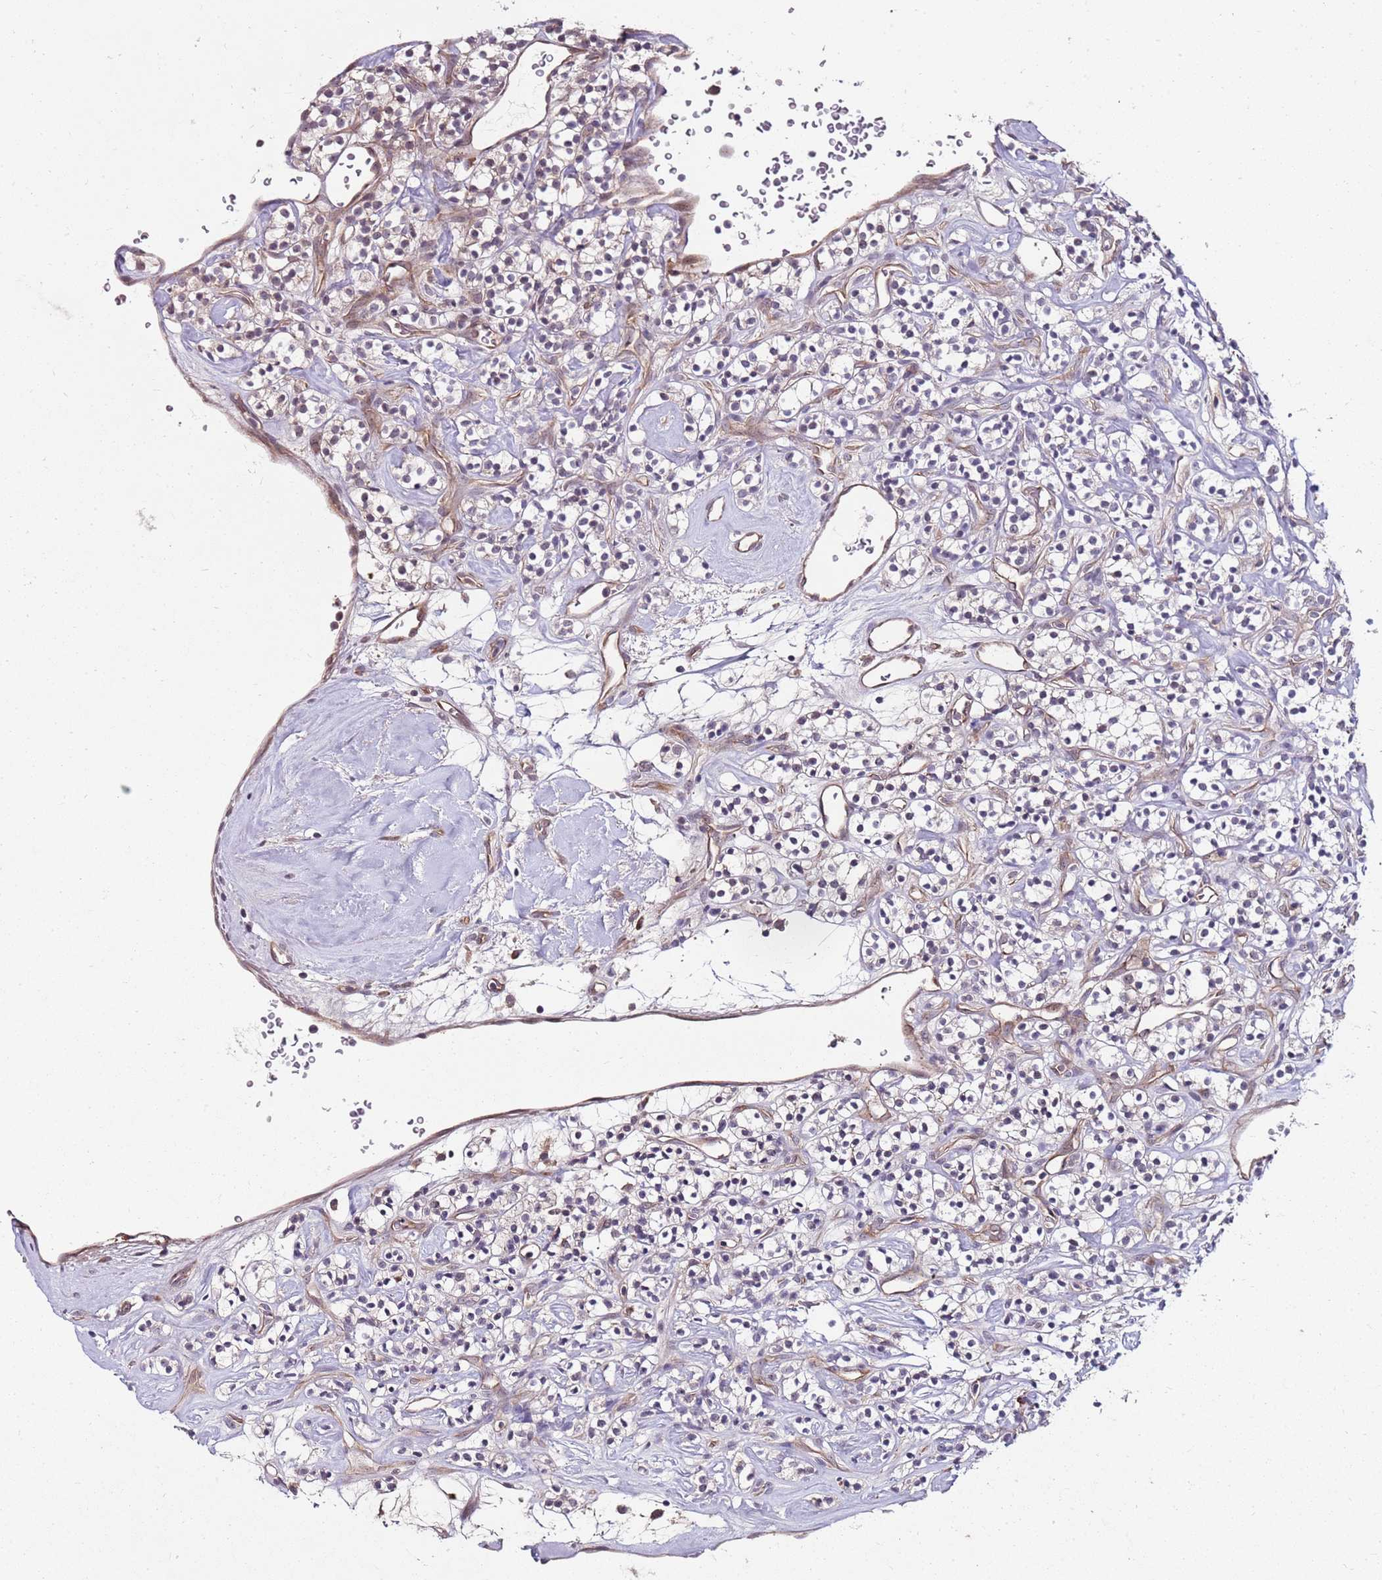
{"staining": {"intensity": "negative", "quantity": "none", "location": "none"}, "tissue": "renal cancer", "cell_type": "Tumor cells", "image_type": "cancer", "snomed": [{"axis": "morphology", "description": "Adenocarcinoma, NOS"}, {"axis": "topography", "description": "Kidney"}], "caption": "High magnification brightfield microscopy of adenocarcinoma (renal) stained with DAB (brown) and counterstained with hematoxylin (blue): tumor cells show no significant positivity.", "gene": "FBXL22", "patient": {"sex": "male", "age": 77}}